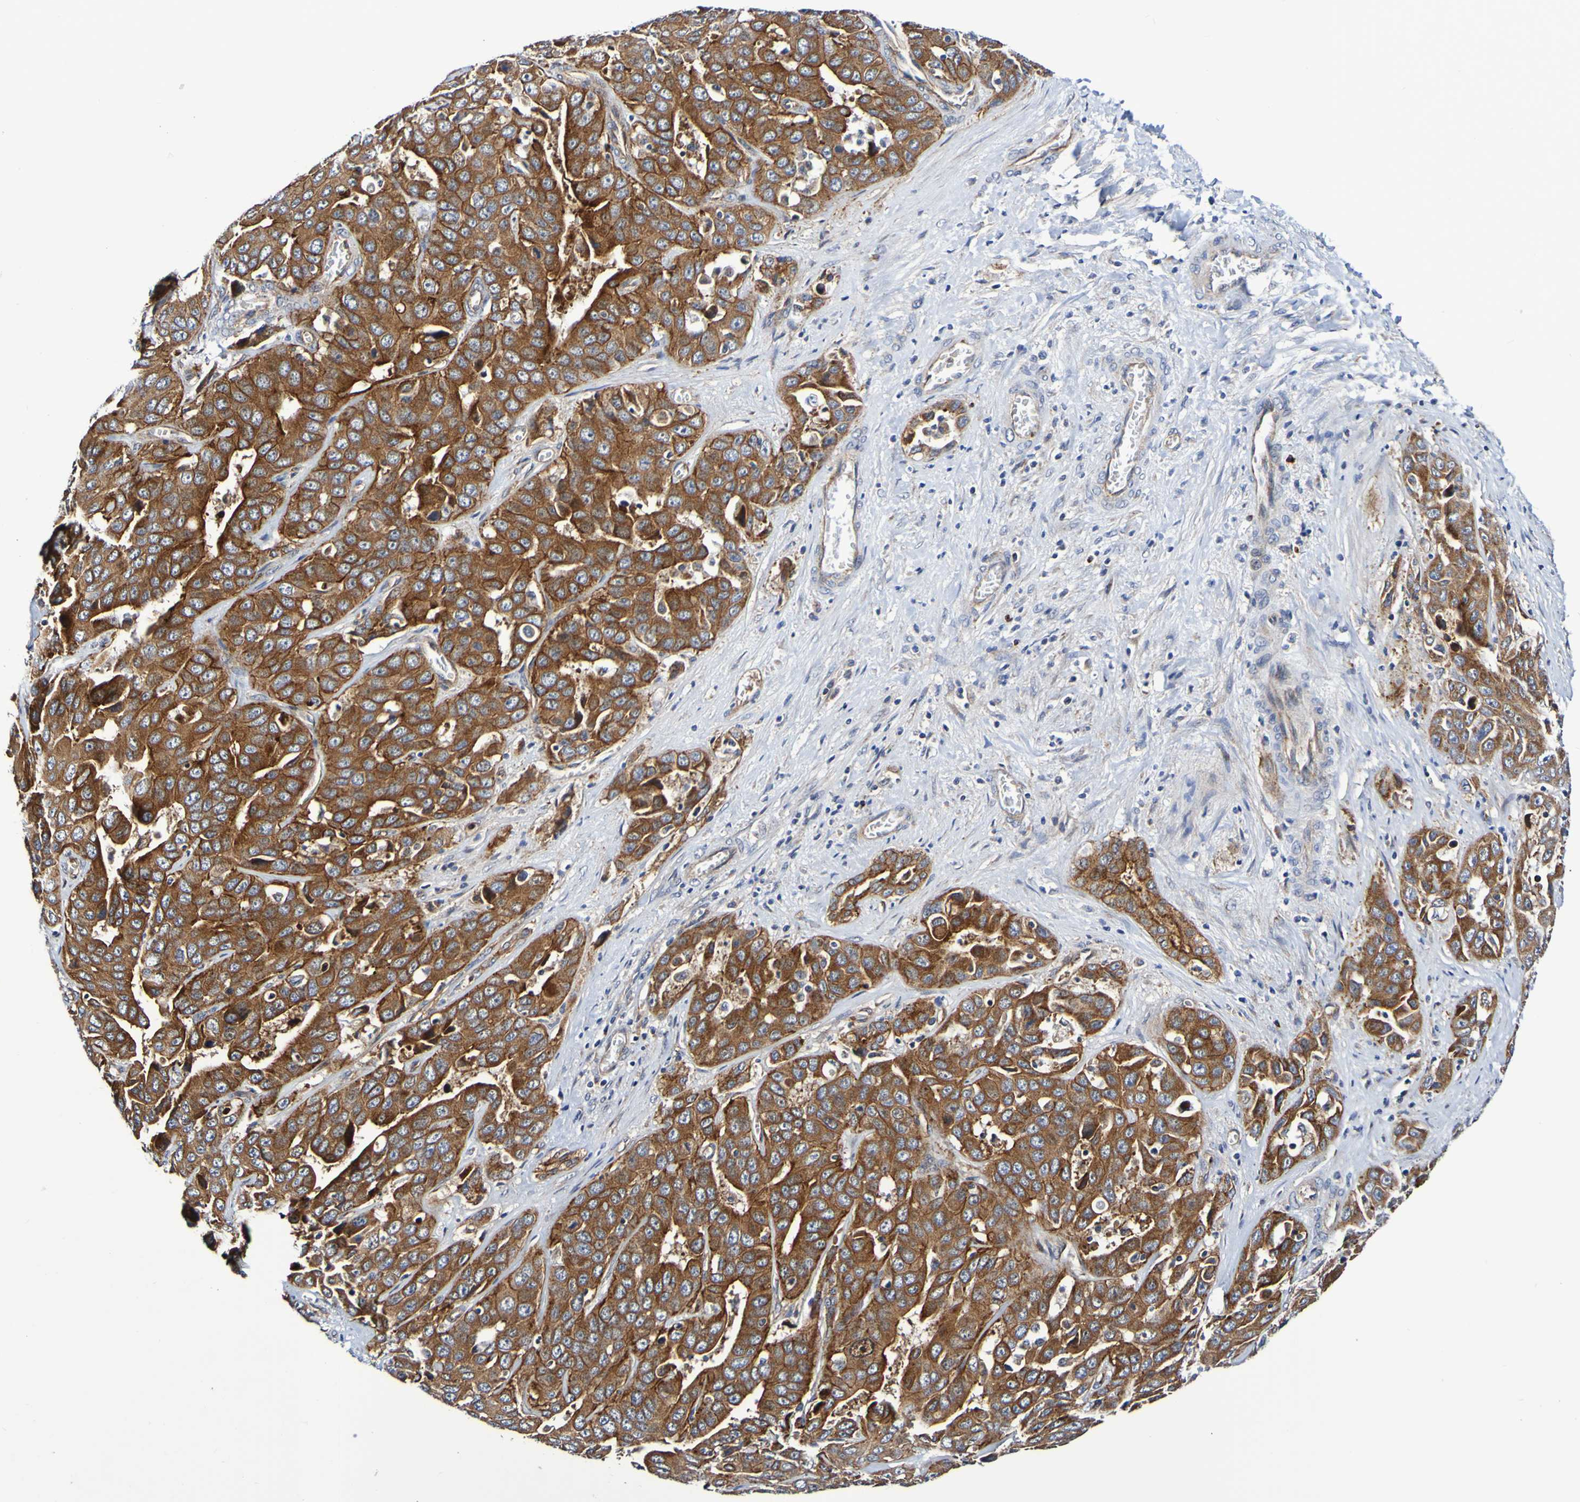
{"staining": {"intensity": "strong", "quantity": ">75%", "location": "cytoplasmic/membranous"}, "tissue": "liver cancer", "cell_type": "Tumor cells", "image_type": "cancer", "snomed": [{"axis": "morphology", "description": "Cholangiocarcinoma"}, {"axis": "topography", "description": "Liver"}], "caption": "Protein staining exhibits strong cytoplasmic/membranous positivity in about >75% of tumor cells in liver cancer (cholangiocarcinoma).", "gene": "GJB1", "patient": {"sex": "female", "age": 52}}